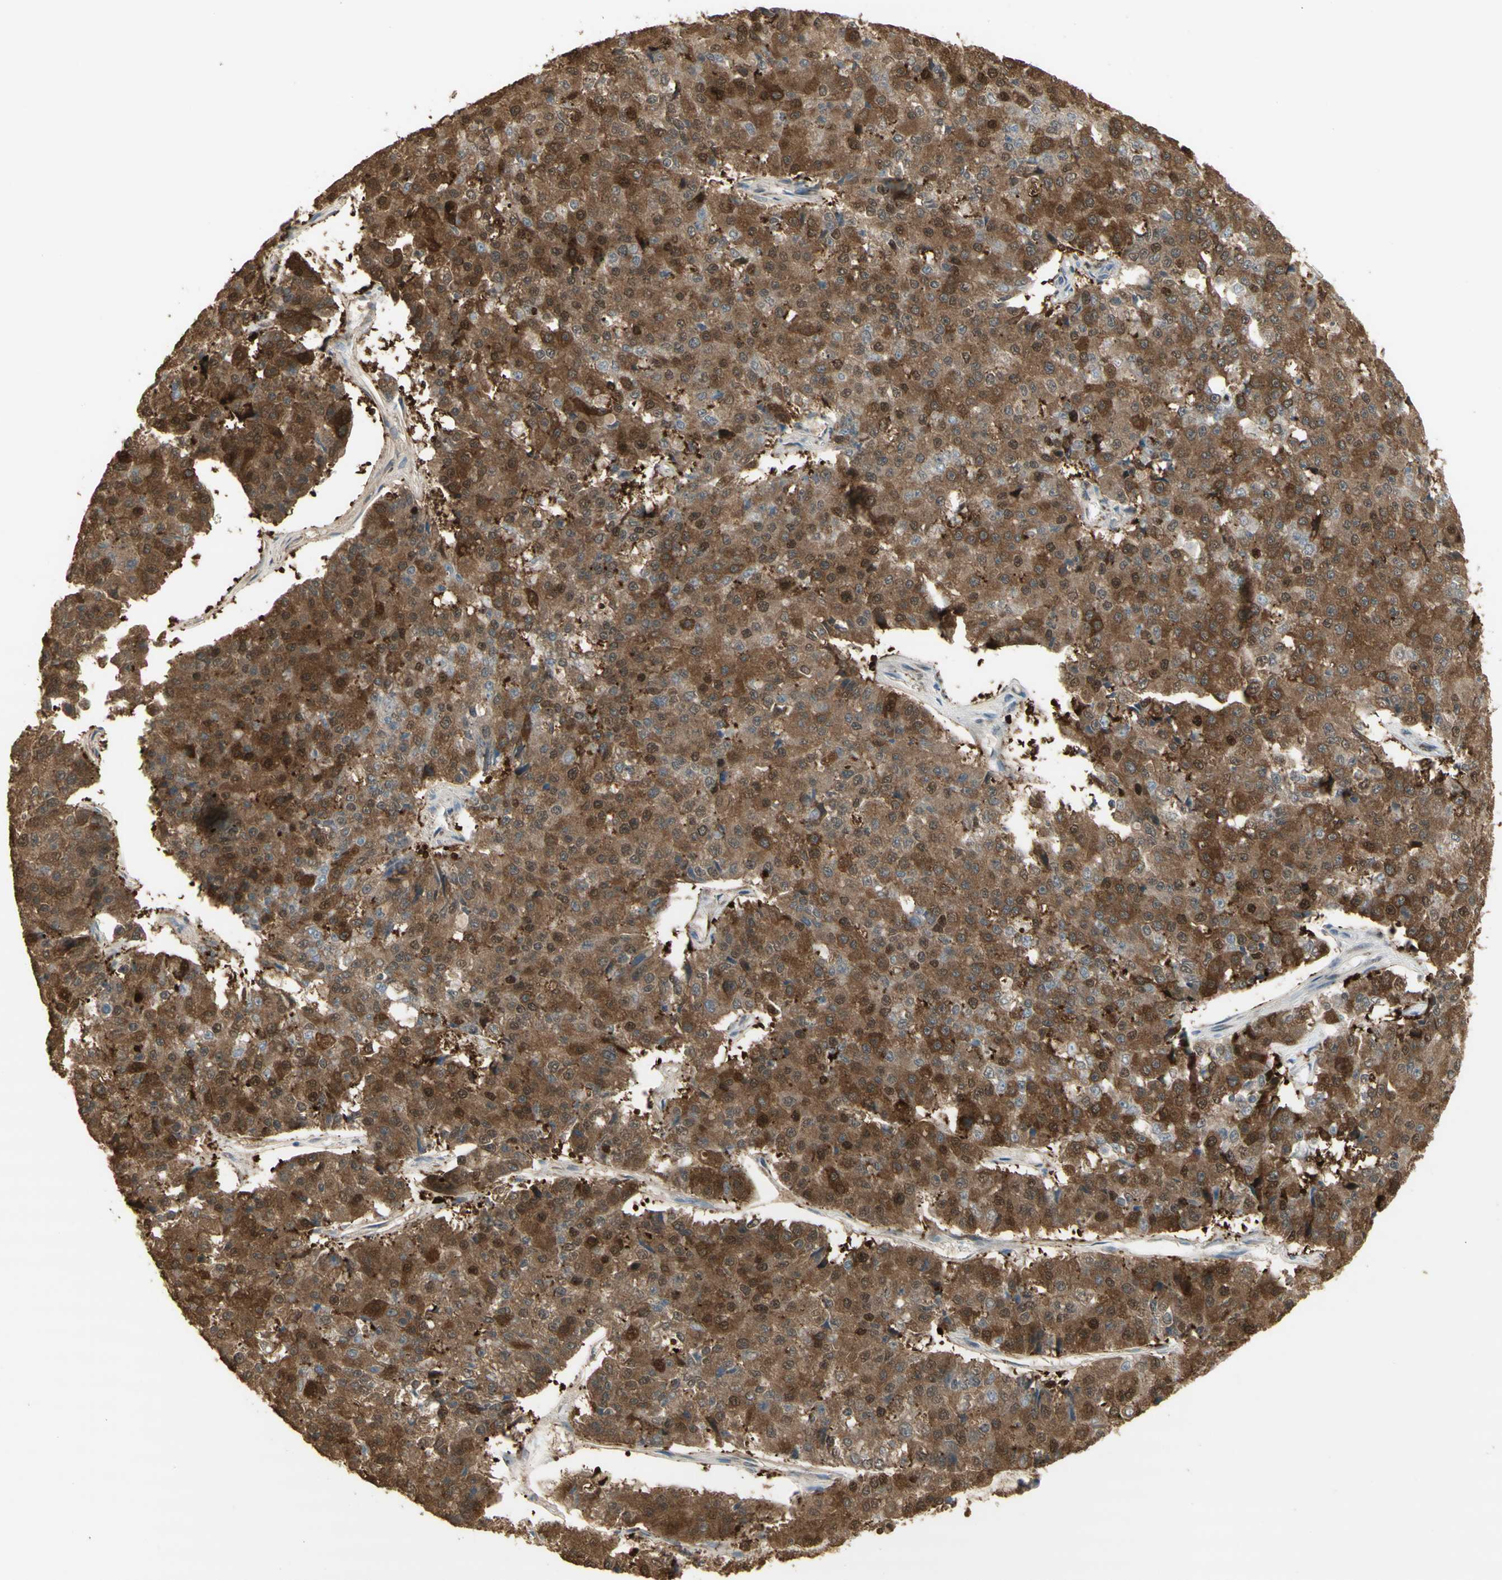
{"staining": {"intensity": "moderate", "quantity": ">75%", "location": "cytoplasmic/membranous,nuclear"}, "tissue": "pancreatic cancer", "cell_type": "Tumor cells", "image_type": "cancer", "snomed": [{"axis": "morphology", "description": "Adenocarcinoma, NOS"}, {"axis": "topography", "description": "Pancreas"}], "caption": "The image exhibits staining of adenocarcinoma (pancreatic), revealing moderate cytoplasmic/membranous and nuclear protein expression (brown color) within tumor cells.", "gene": "MUC3A", "patient": {"sex": "male", "age": 50}}